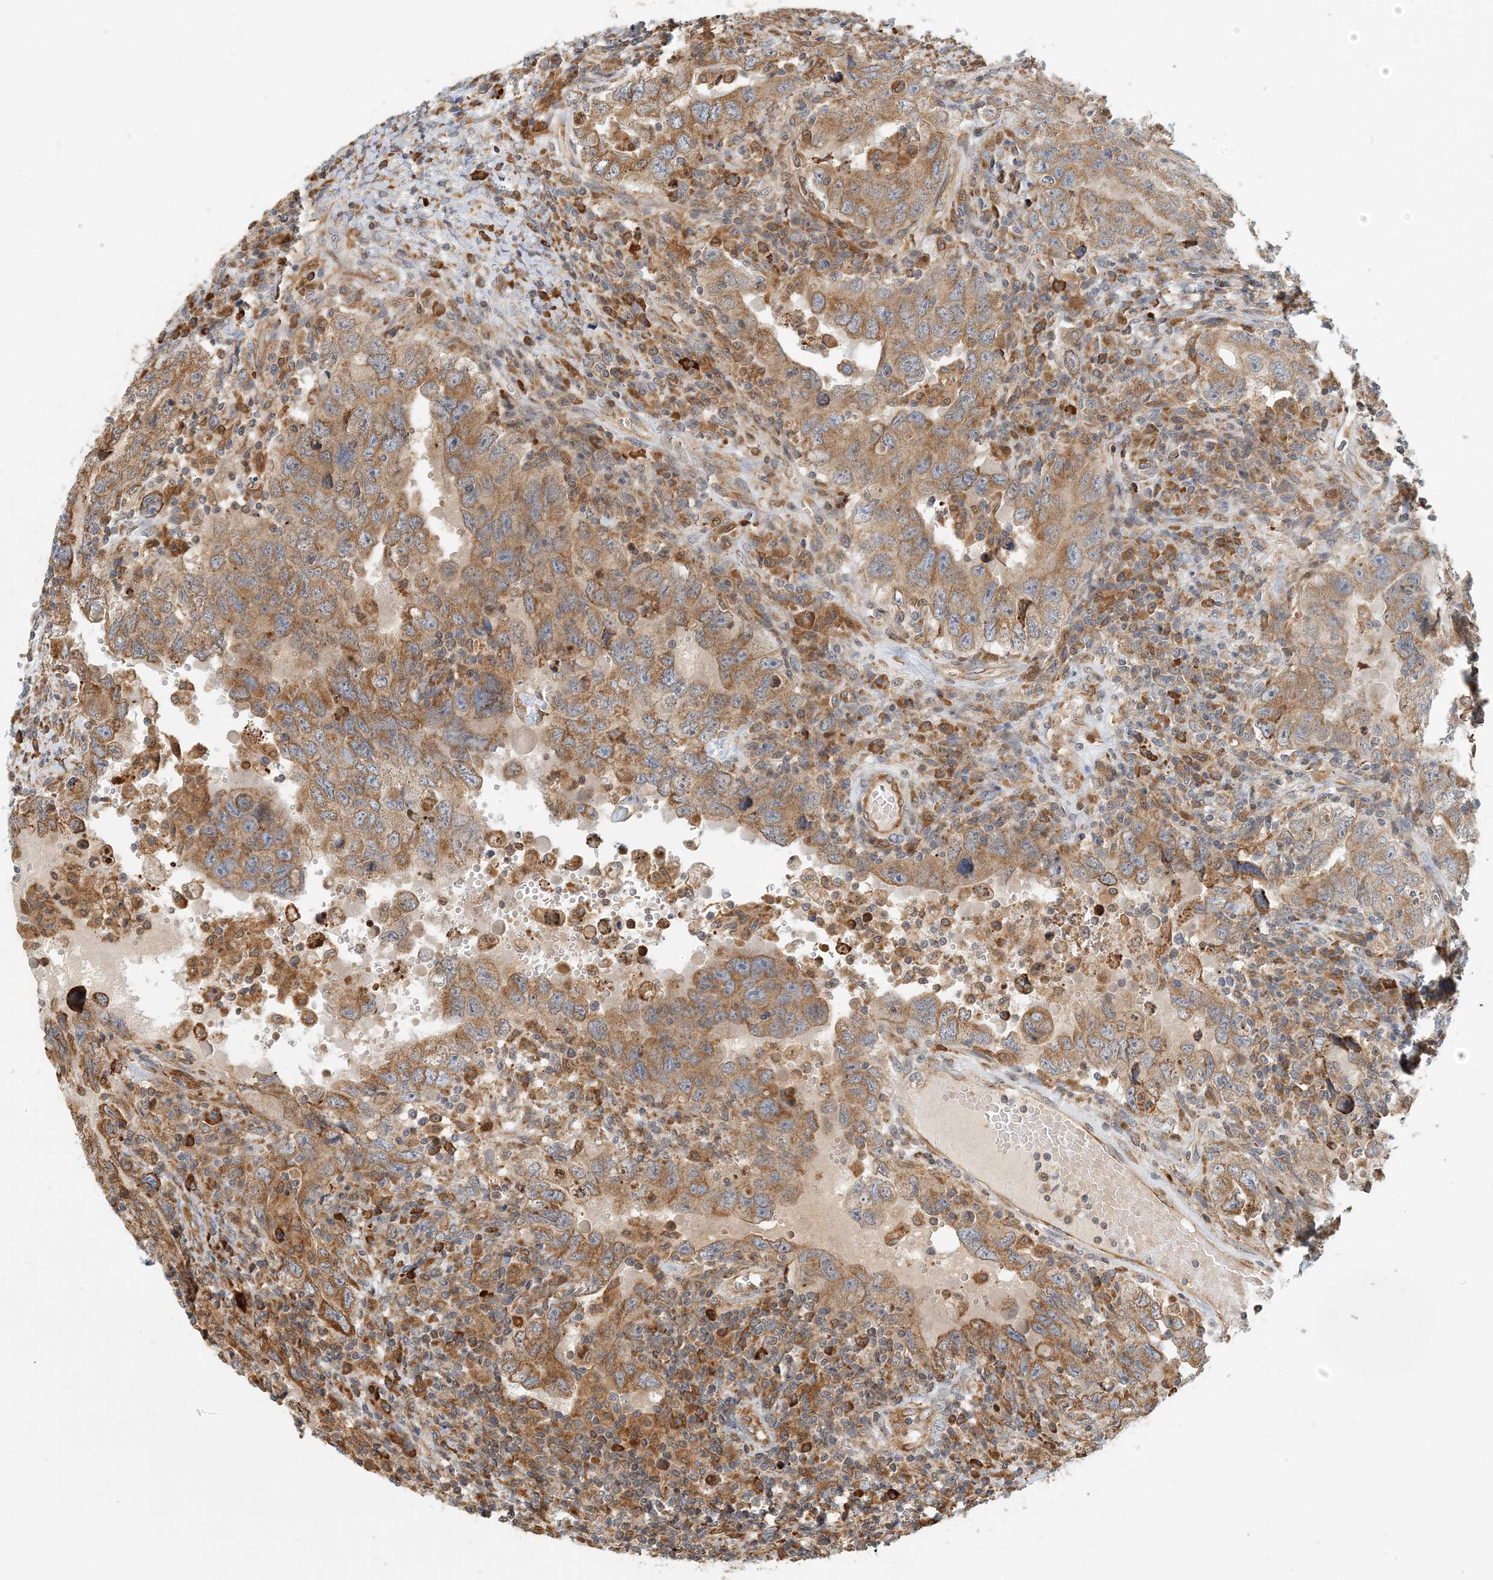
{"staining": {"intensity": "moderate", "quantity": ">75%", "location": "cytoplasmic/membranous"}, "tissue": "testis cancer", "cell_type": "Tumor cells", "image_type": "cancer", "snomed": [{"axis": "morphology", "description": "Carcinoma, Embryonal, NOS"}, {"axis": "topography", "description": "Testis"}], "caption": "Immunohistochemical staining of testis embryonal carcinoma shows moderate cytoplasmic/membranous protein staining in approximately >75% of tumor cells.", "gene": "HNMT", "patient": {"sex": "male", "age": 26}}